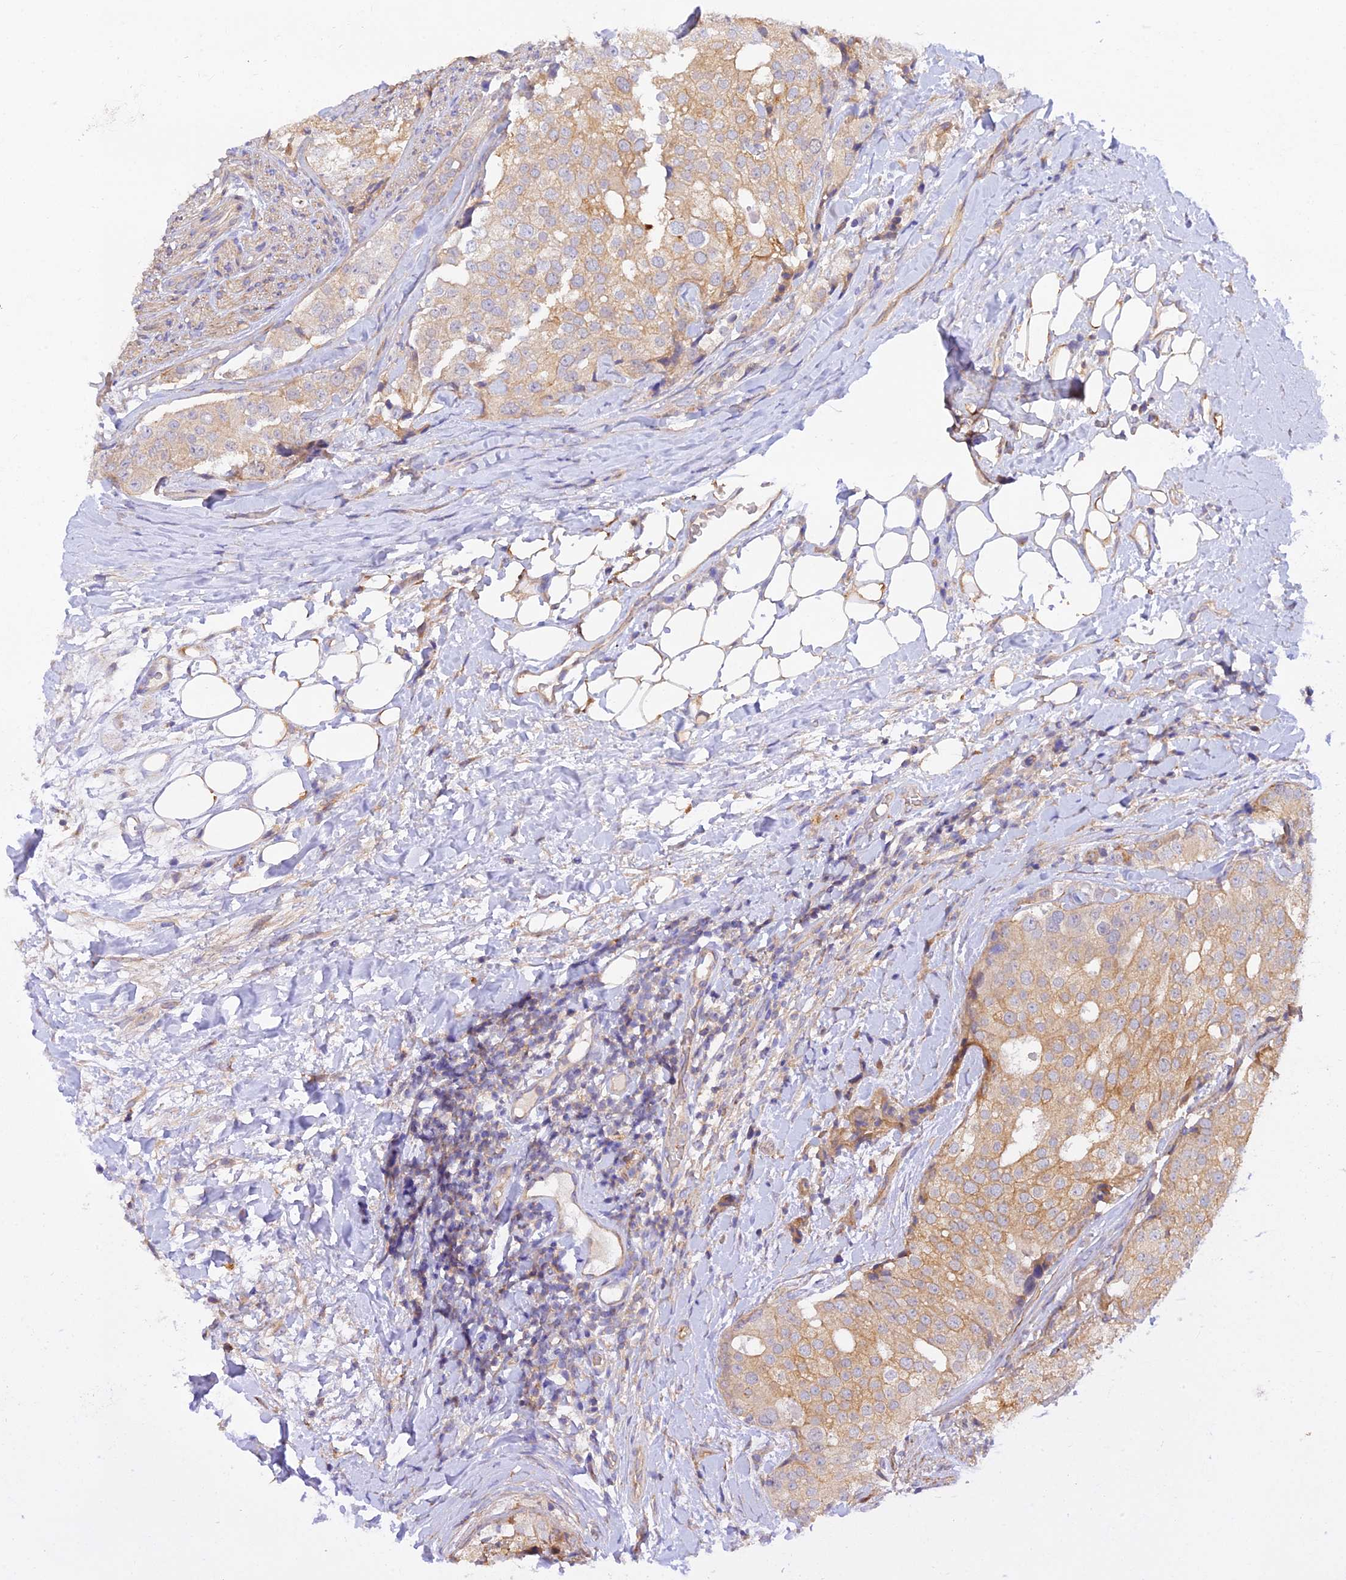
{"staining": {"intensity": "moderate", "quantity": "25%-75%", "location": "cytoplasmic/membranous"}, "tissue": "prostate cancer", "cell_type": "Tumor cells", "image_type": "cancer", "snomed": [{"axis": "morphology", "description": "Adenocarcinoma, High grade"}, {"axis": "topography", "description": "Prostate"}], "caption": "Tumor cells reveal moderate cytoplasmic/membranous staining in approximately 25%-75% of cells in prostate cancer. The protein is shown in brown color, while the nuclei are stained blue.", "gene": "MYO9A", "patient": {"sex": "male", "age": 49}}